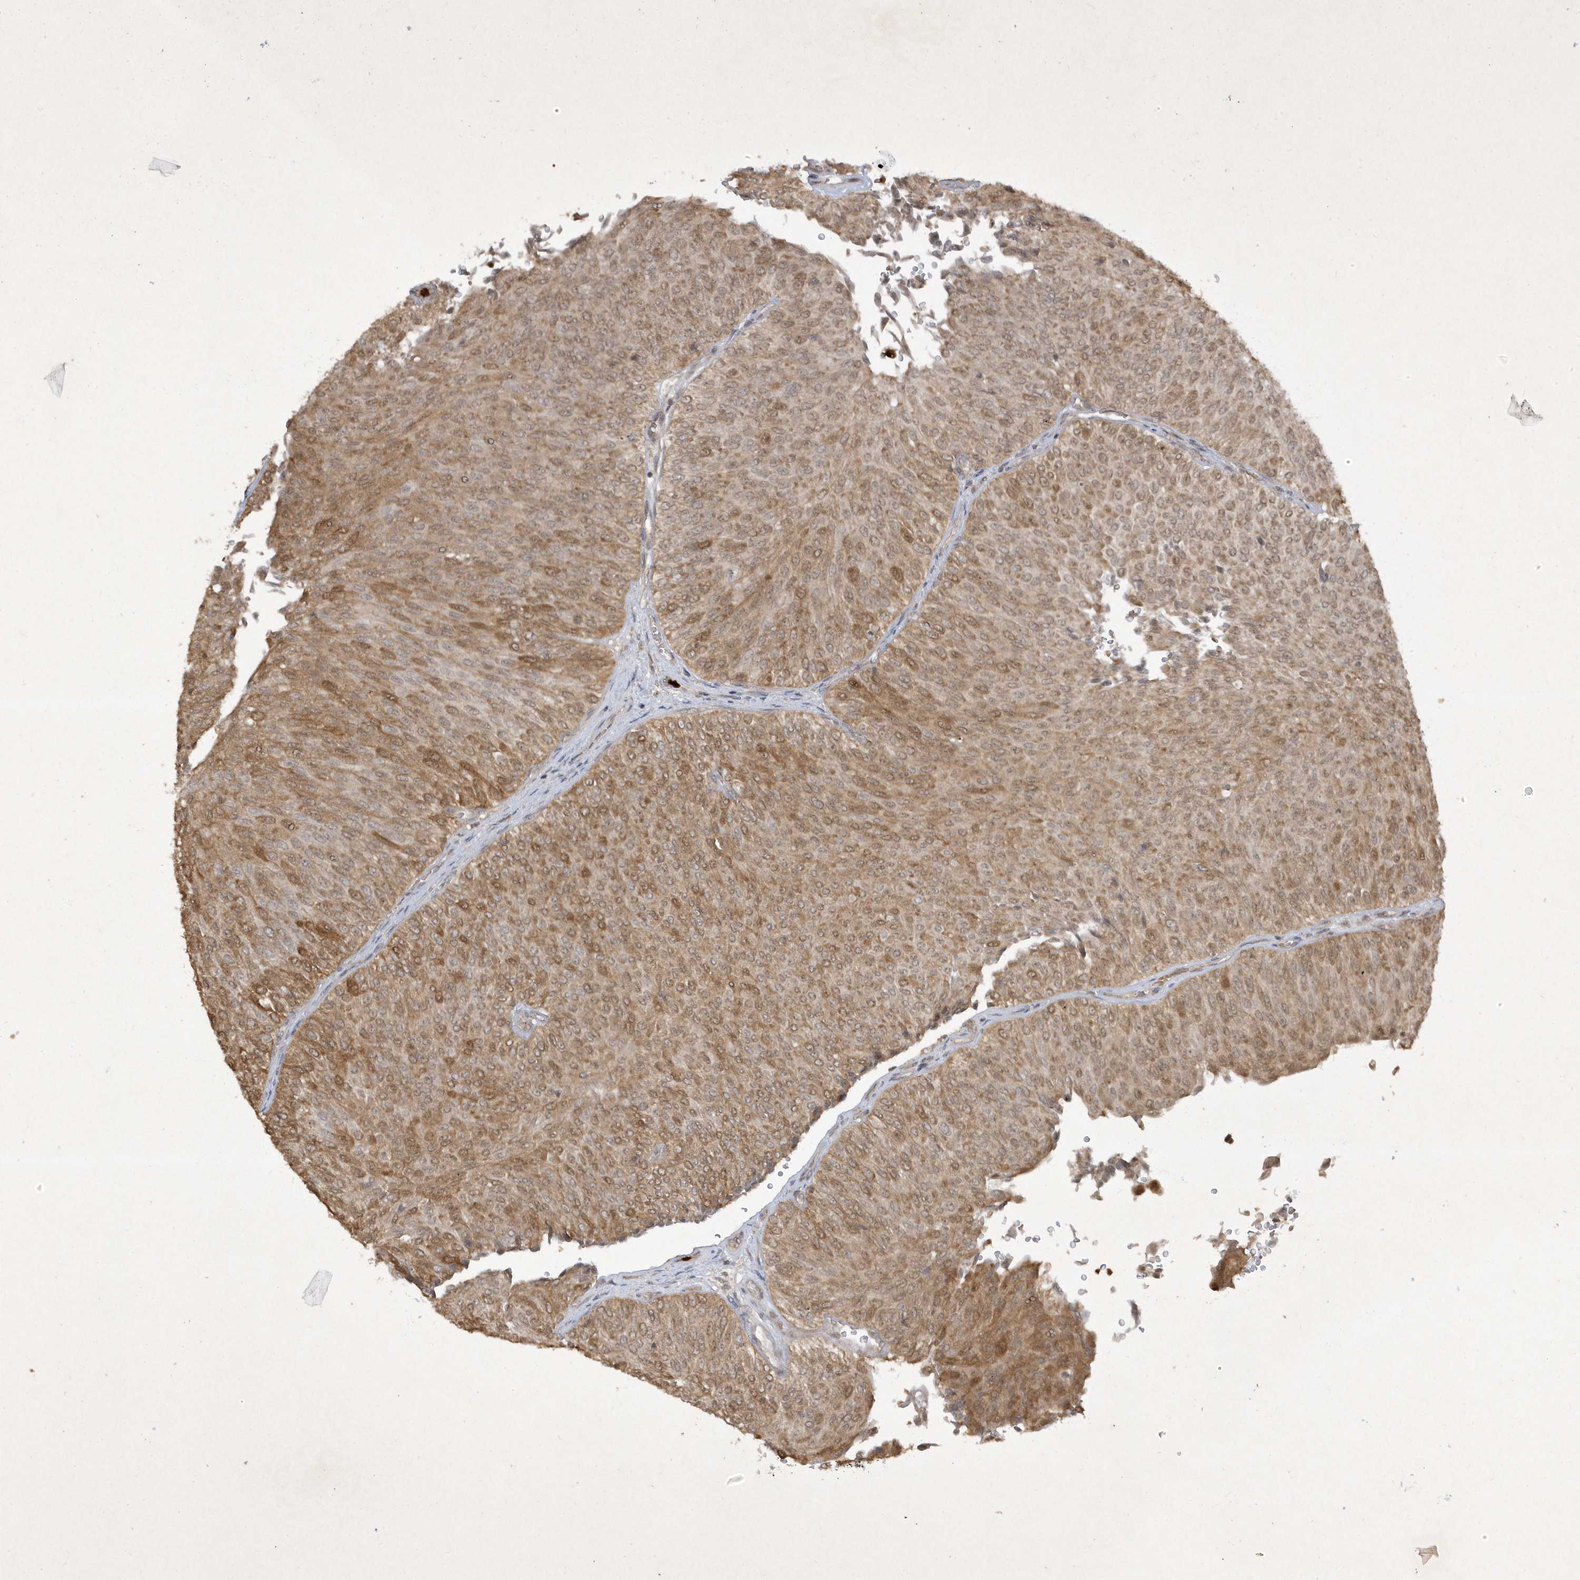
{"staining": {"intensity": "moderate", "quantity": ">75%", "location": "cytoplasmic/membranous,nuclear"}, "tissue": "urothelial cancer", "cell_type": "Tumor cells", "image_type": "cancer", "snomed": [{"axis": "morphology", "description": "Urothelial carcinoma, Low grade"}, {"axis": "topography", "description": "Urinary bladder"}], "caption": "High-magnification brightfield microscopy of low-grade urothelial carcinoma stained with DAB (3,3'-diaminobenzidine) (brown) and counterstained with hematoxylin (blue). tumor cells exhibit moderate cytoplasmic/membranous and nuclear expression is present in approximately>75% of cells. Nuclei are stained in blue.", "gene": "ZNF213", "patient": {"sex": "male", "age": 78}}